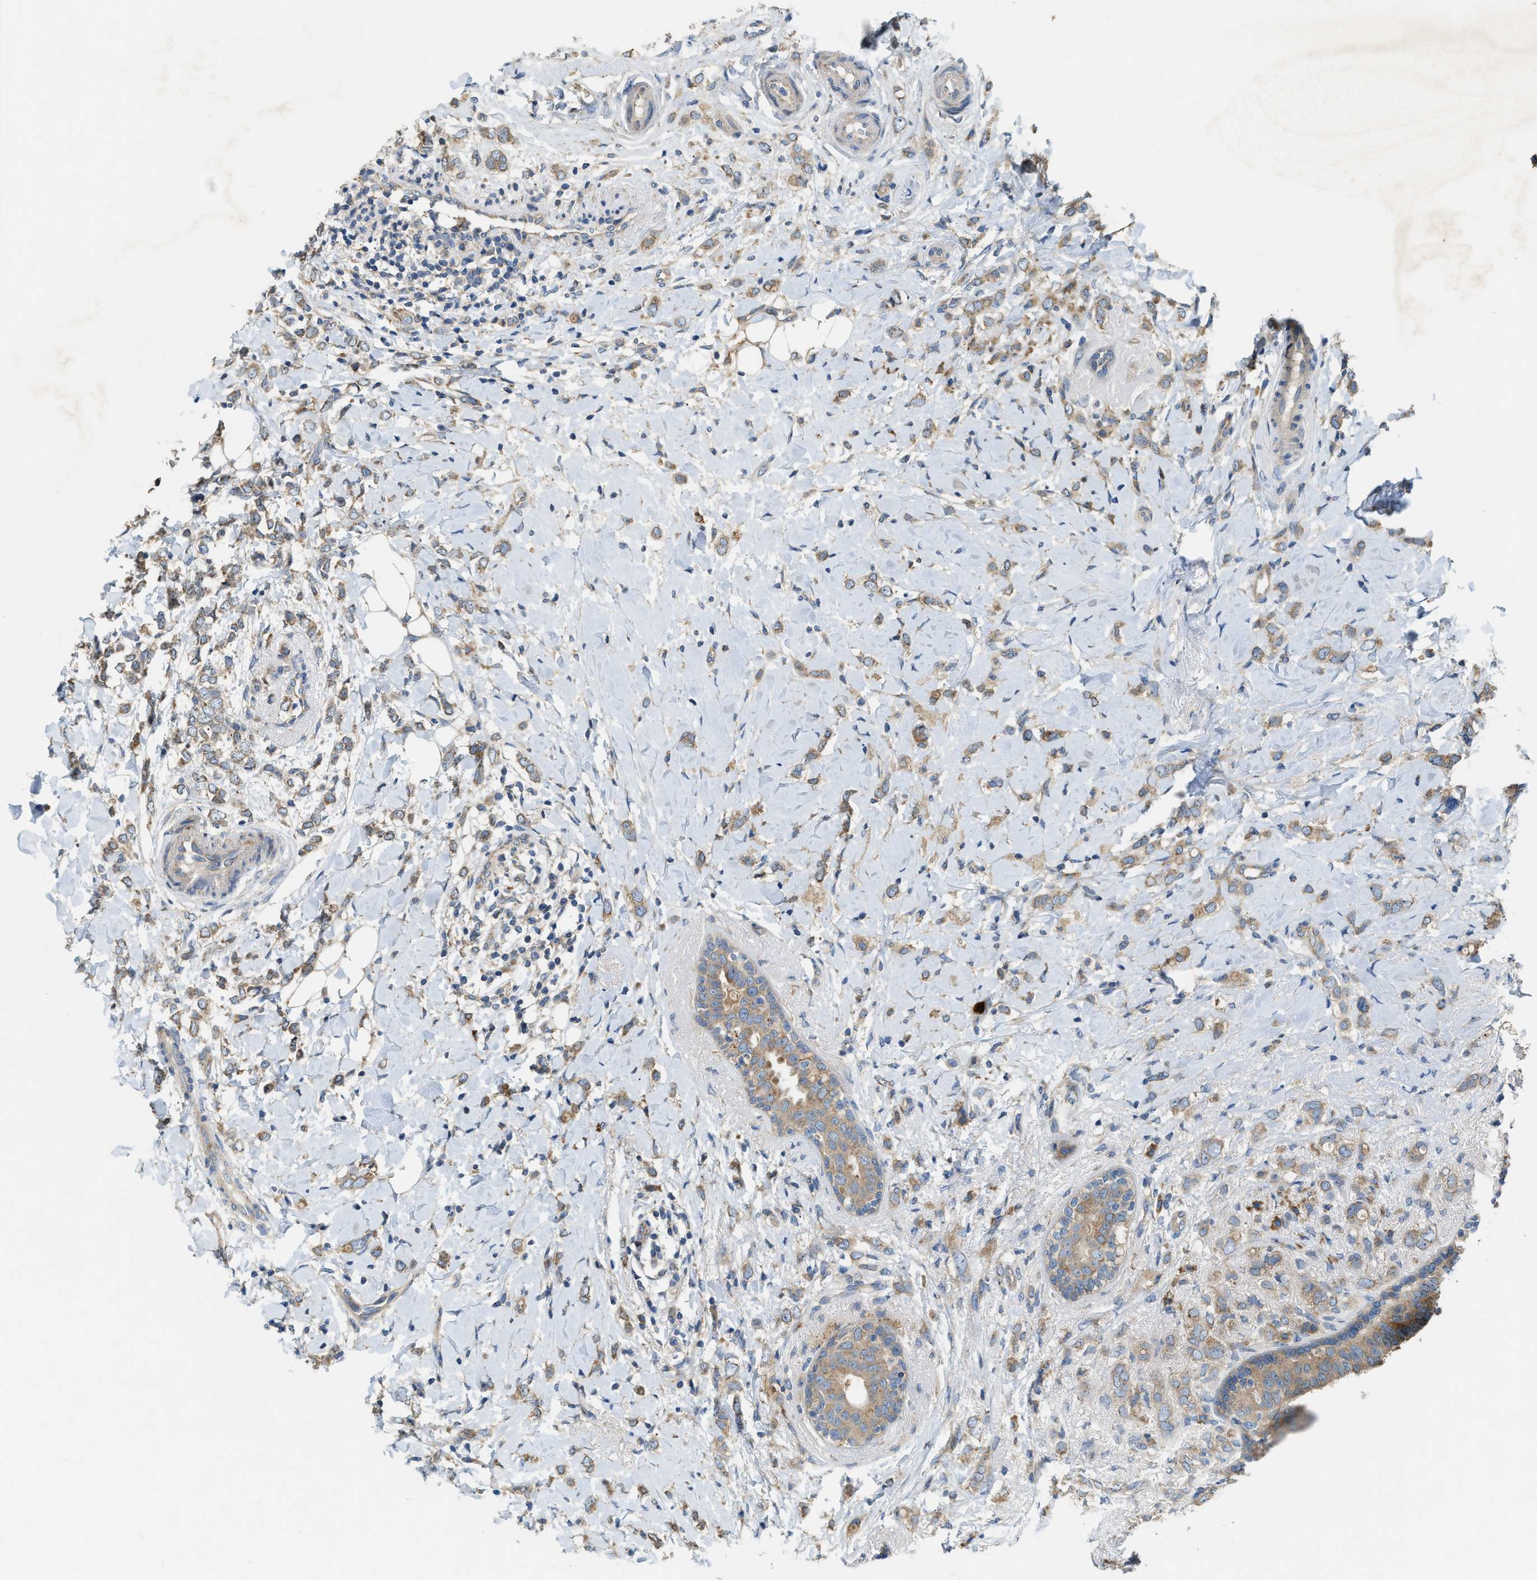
{"staining": {"intensity": "weak", "quantity": ">75%", "location": "cytoplasmic/membranous"}, "tissue": "breast cancer", "cell_type": "Tumor cells", "image_type": "cancer", "snomed": [{"axis": "morphology", "description": "Normal tissue, NOS"}, {"axis": "morphology", "description": "Lobular carcinoma"}, {"axis": "topography", "description": "Breast"}], "caption": "Breast lobular carcinoma tissue displays weak cytoplasmic/membranous expression in about >75% of tumor cells, visualized by immunohistochemistry.", "gene": "TMEM68", "patient": {"sex": "female", "age": 47}}